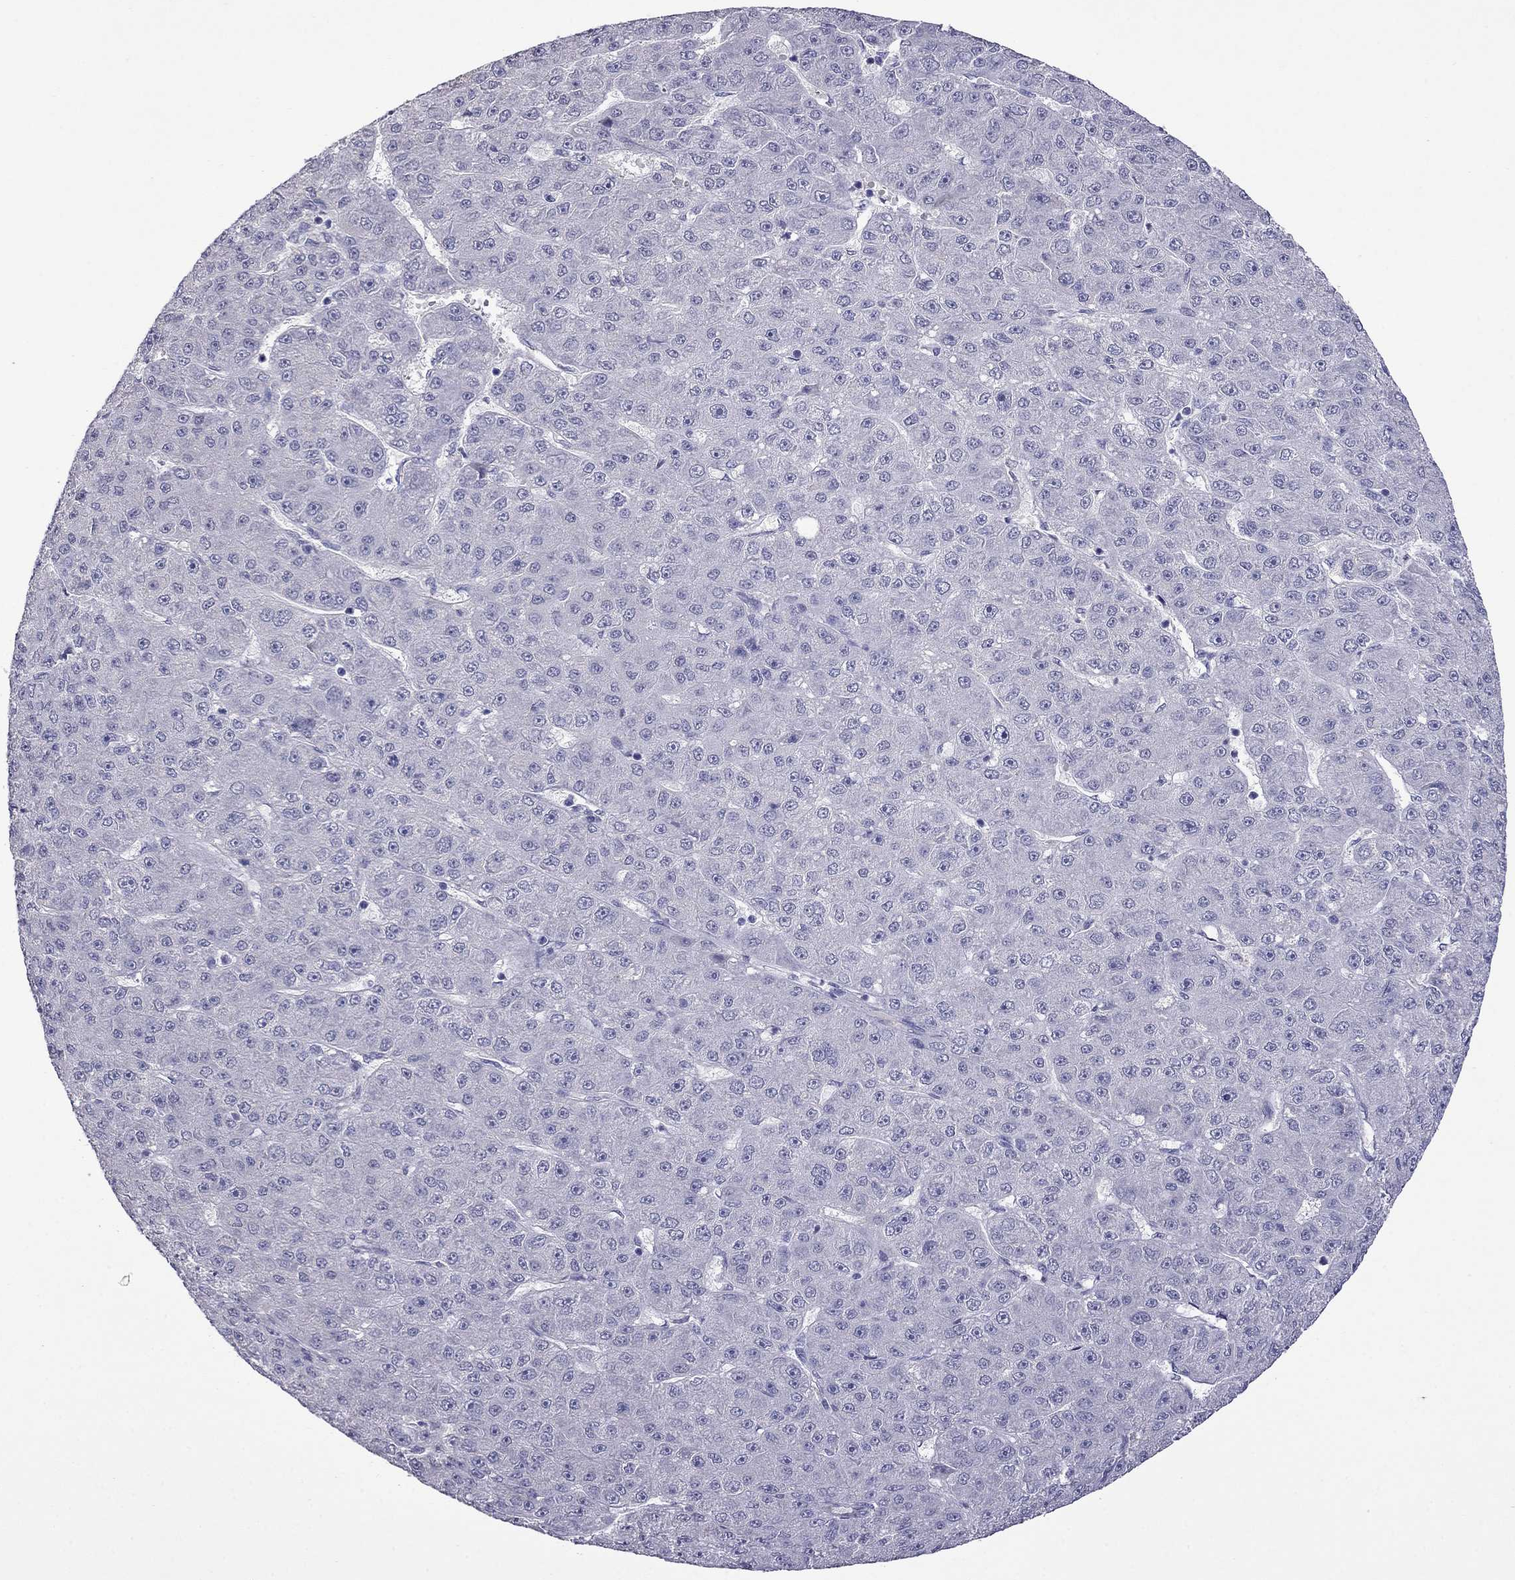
{"staining": {"intensity": "negative", "quantity": "none", "location": "none"}, "tissue": "liver cancer", "cell_type": "Tumor cells", "image_type": "cancer", "snomed": [{"axis": "morphology", "description": "Carcinoma, Hepatocellular, NOS"}, {"axis": "topography", "description": "Liver"}], "caption": "This is an immunohistochemistry (IHC) micrograph of human liver cancer. There is no positivity in tumor cells.", "gene": "STAR", "patient": {"sex": "male", "age": 67}}